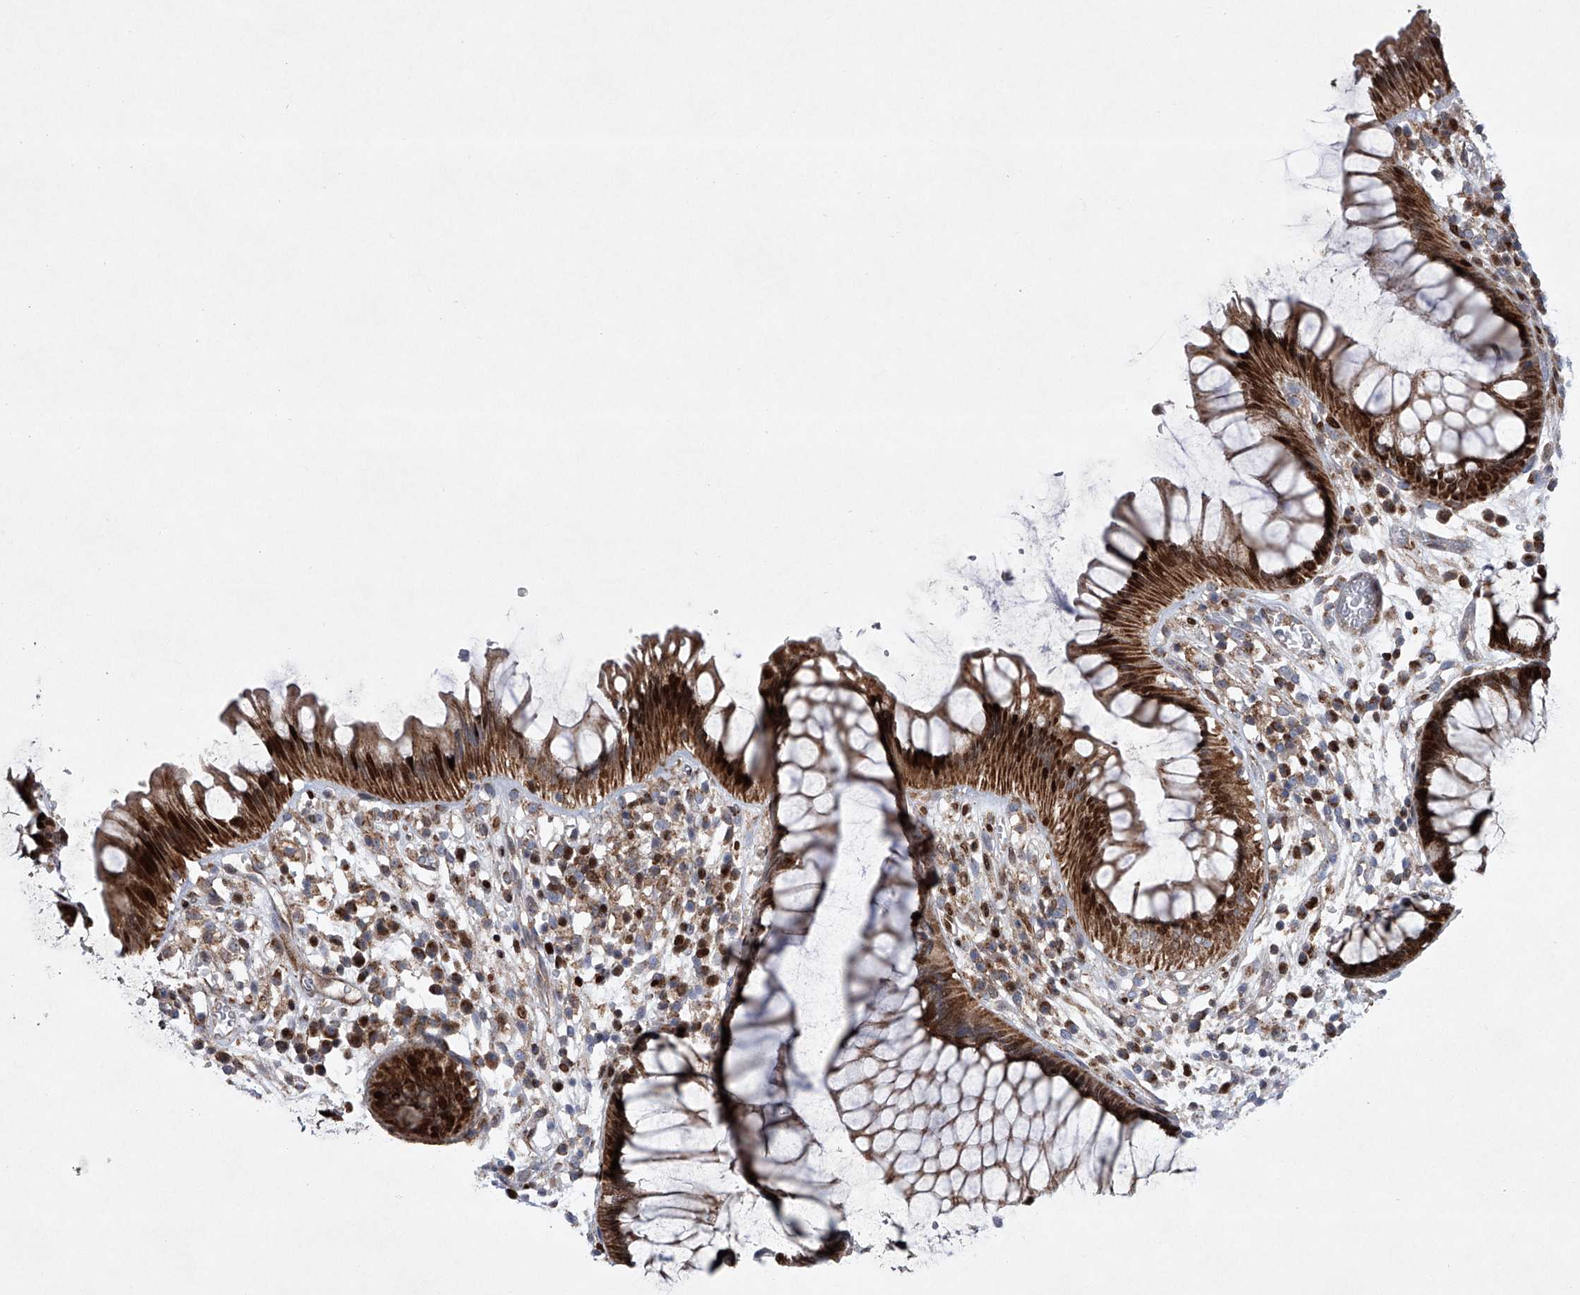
{"staining": {"intensity": "strong", "quantity": ">75%", "location": "cytoplasmic/membranous,nuclear"}, "tissue": "rectum", "cell_type": "Glandular cells", "image_type": "normal", "snomed": [{"axis": "morphology", "description": "Normal tissue, NOS"}, {"axis": "topography", "description": "Rectum"}], "caption": "A histopathology image of human rectum stained for a protein exhibits strong cytoplasmic/membranous,nuclear brown staining in glandular cells.", "gene": "STRADA", "patient": {"sex": "male", "age": 51}}